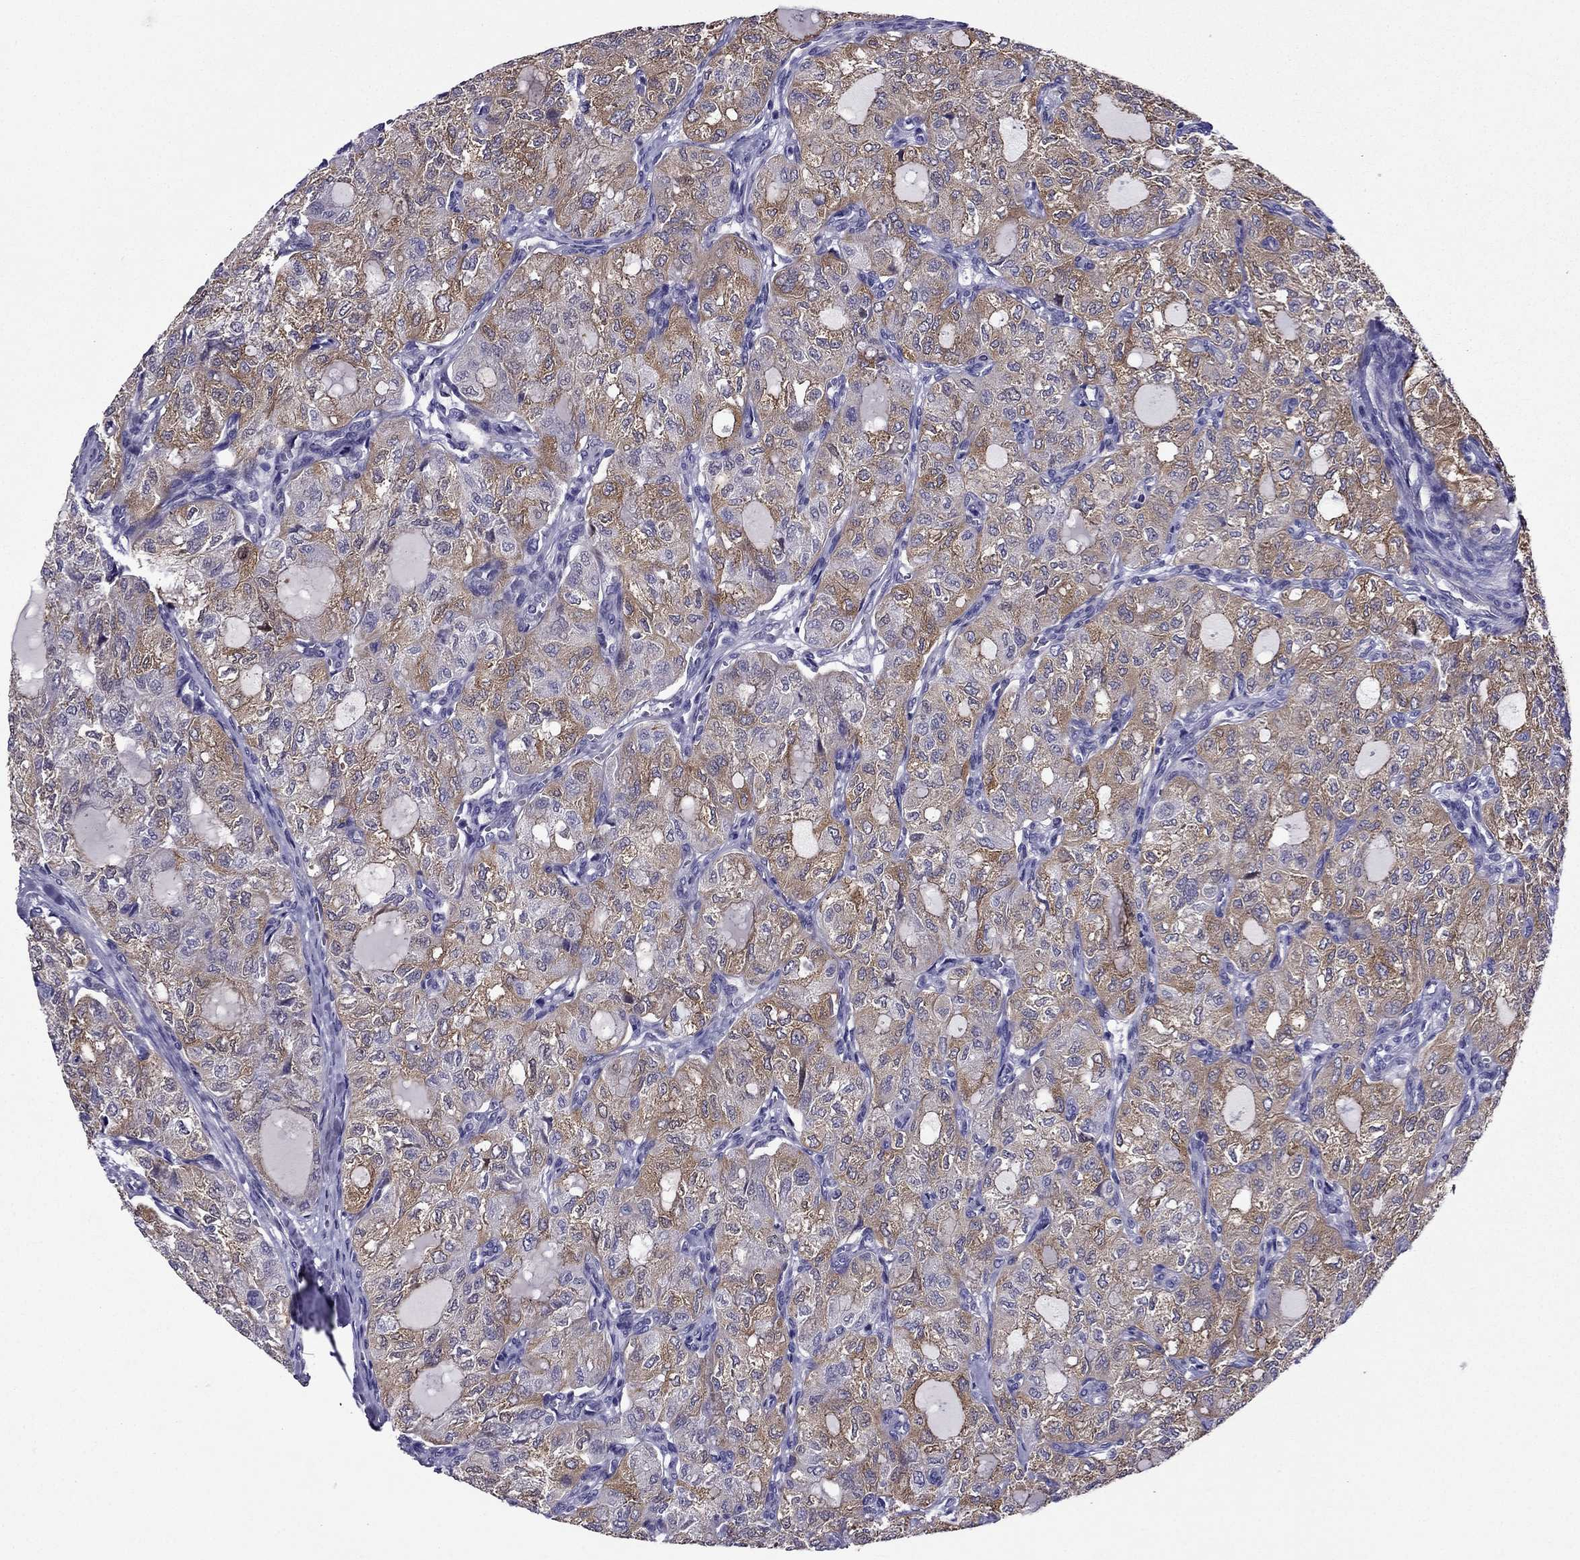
{"staining": {"intensity": "moderate", "quantity": "25%-75%", "location": "cytoplasmic/membranous"}, "tissue": "thyroid cancer", "cell_type": "Tumor cells", "image_type": "cancer", "snomed": [{"axis": "morphology", "description": "Follicular adenoma carcinoma, NOS"}, {"axis": "topography", "description": "Thyroid gland"}], "caption": "IHC staining of thyroid cancer (follicular adenoma carcinoma), which displays medium levels of moderate cytoplasmic/membranous expression in about 25%-75% of tumor cells indicating moderate cytoplasmic/membranous protein positivity. The staining was performed using DAB (3,3'-diaminobenzidine) (brown) for protein detection and nuclei were counterstained in hematoxylin (blue).", "gene": "AAK1", "patient": {"sex": "male", "age": 75}}